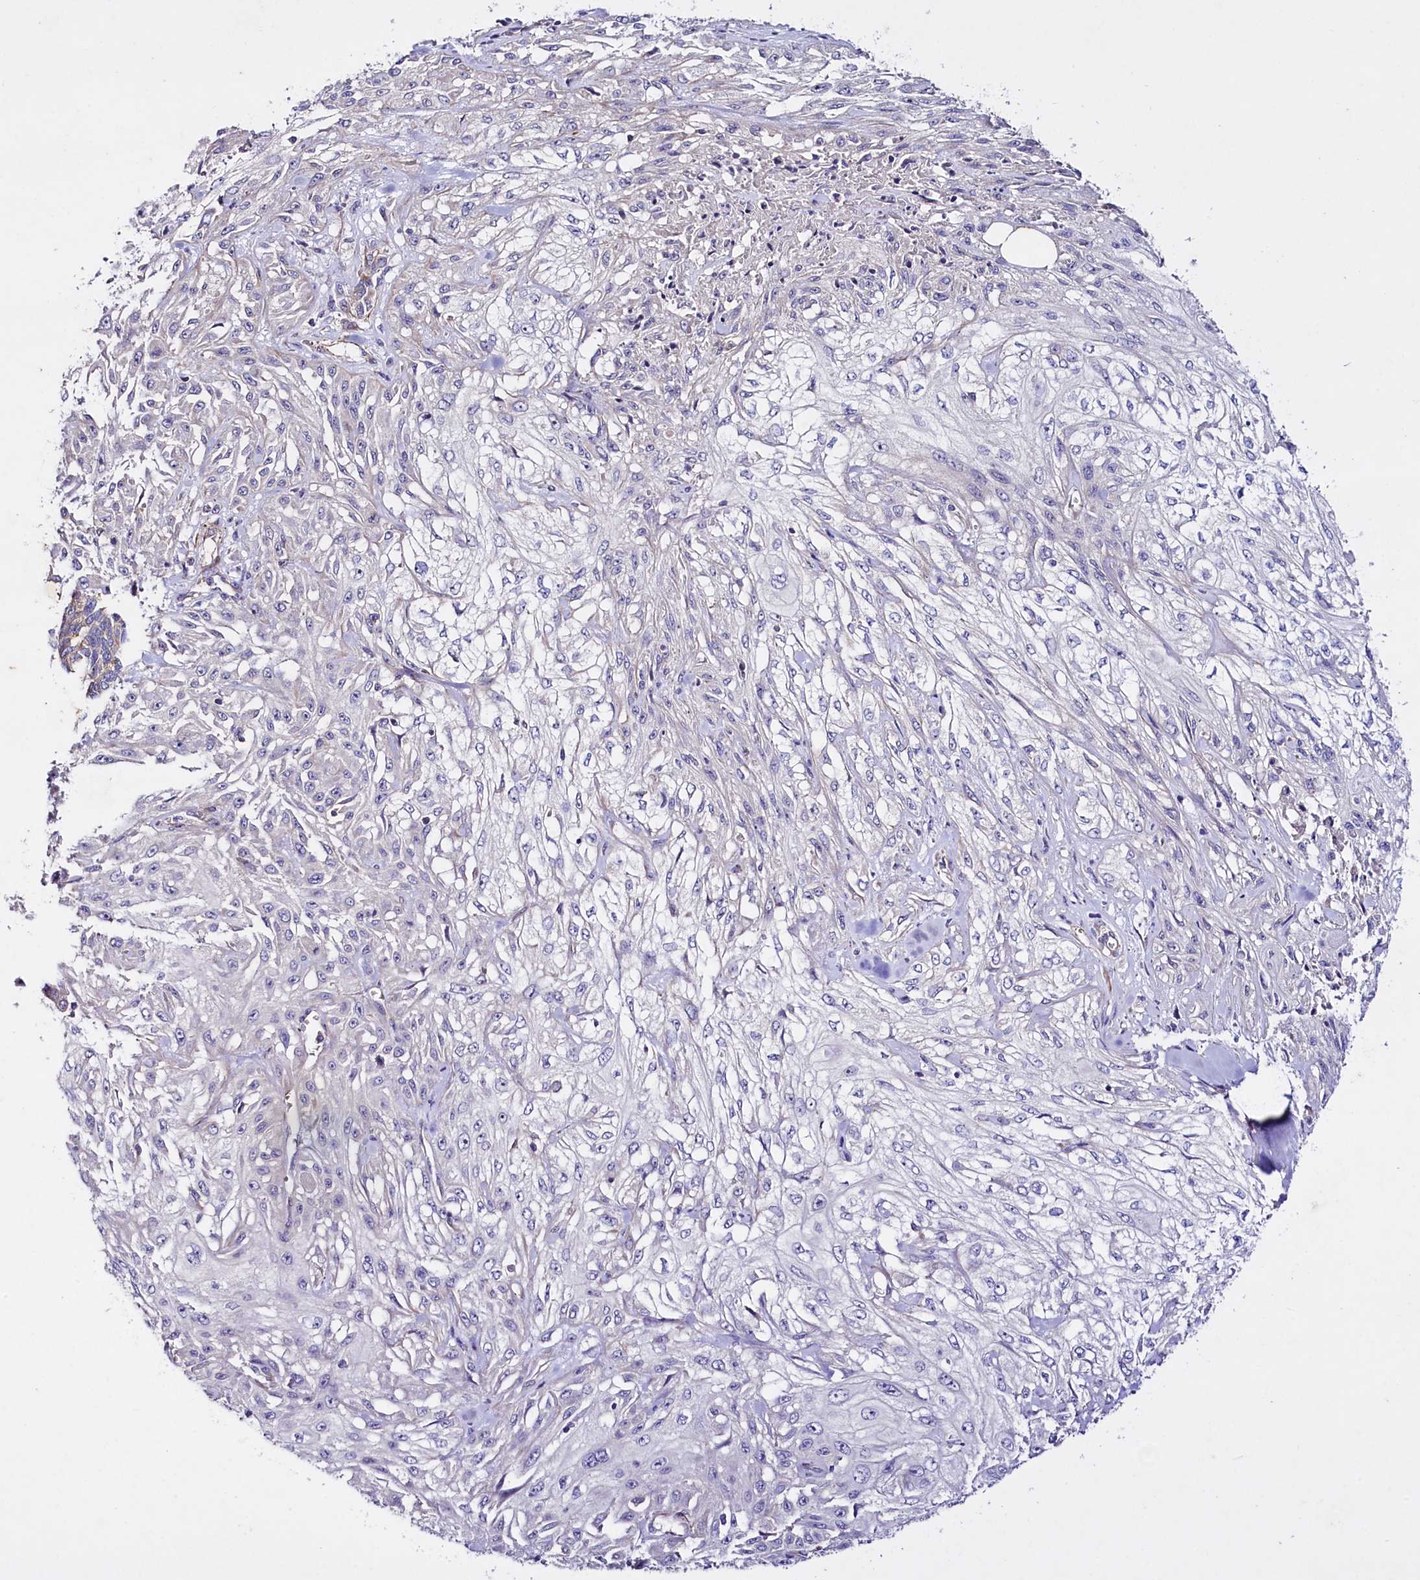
{"staining": {"intensity": "negative", "quantity": "none", "location": "none"}, "tissue": "skin cancer", "cell_type": "Tumor cells", "image_type": "cancer", "snomed": [{"axis": "morphology", "description": "Squamous cell carcinoma, NOS"}, {"axis": "morphology", "description": "Squamous cell carcinoma, metastatic, NOS"}, {"axis": "topography", "description": "Skin"}, {"axis": "topography", "description": "Lymph node"}], "caption": "Immunohistochemical staining of skin cancer (metastatic squamous cell carcinoma) demonstrates no significant expression in tumor cells.", "gene": "SLC7A1", "patient": {"sex": "male", "age": 75}}